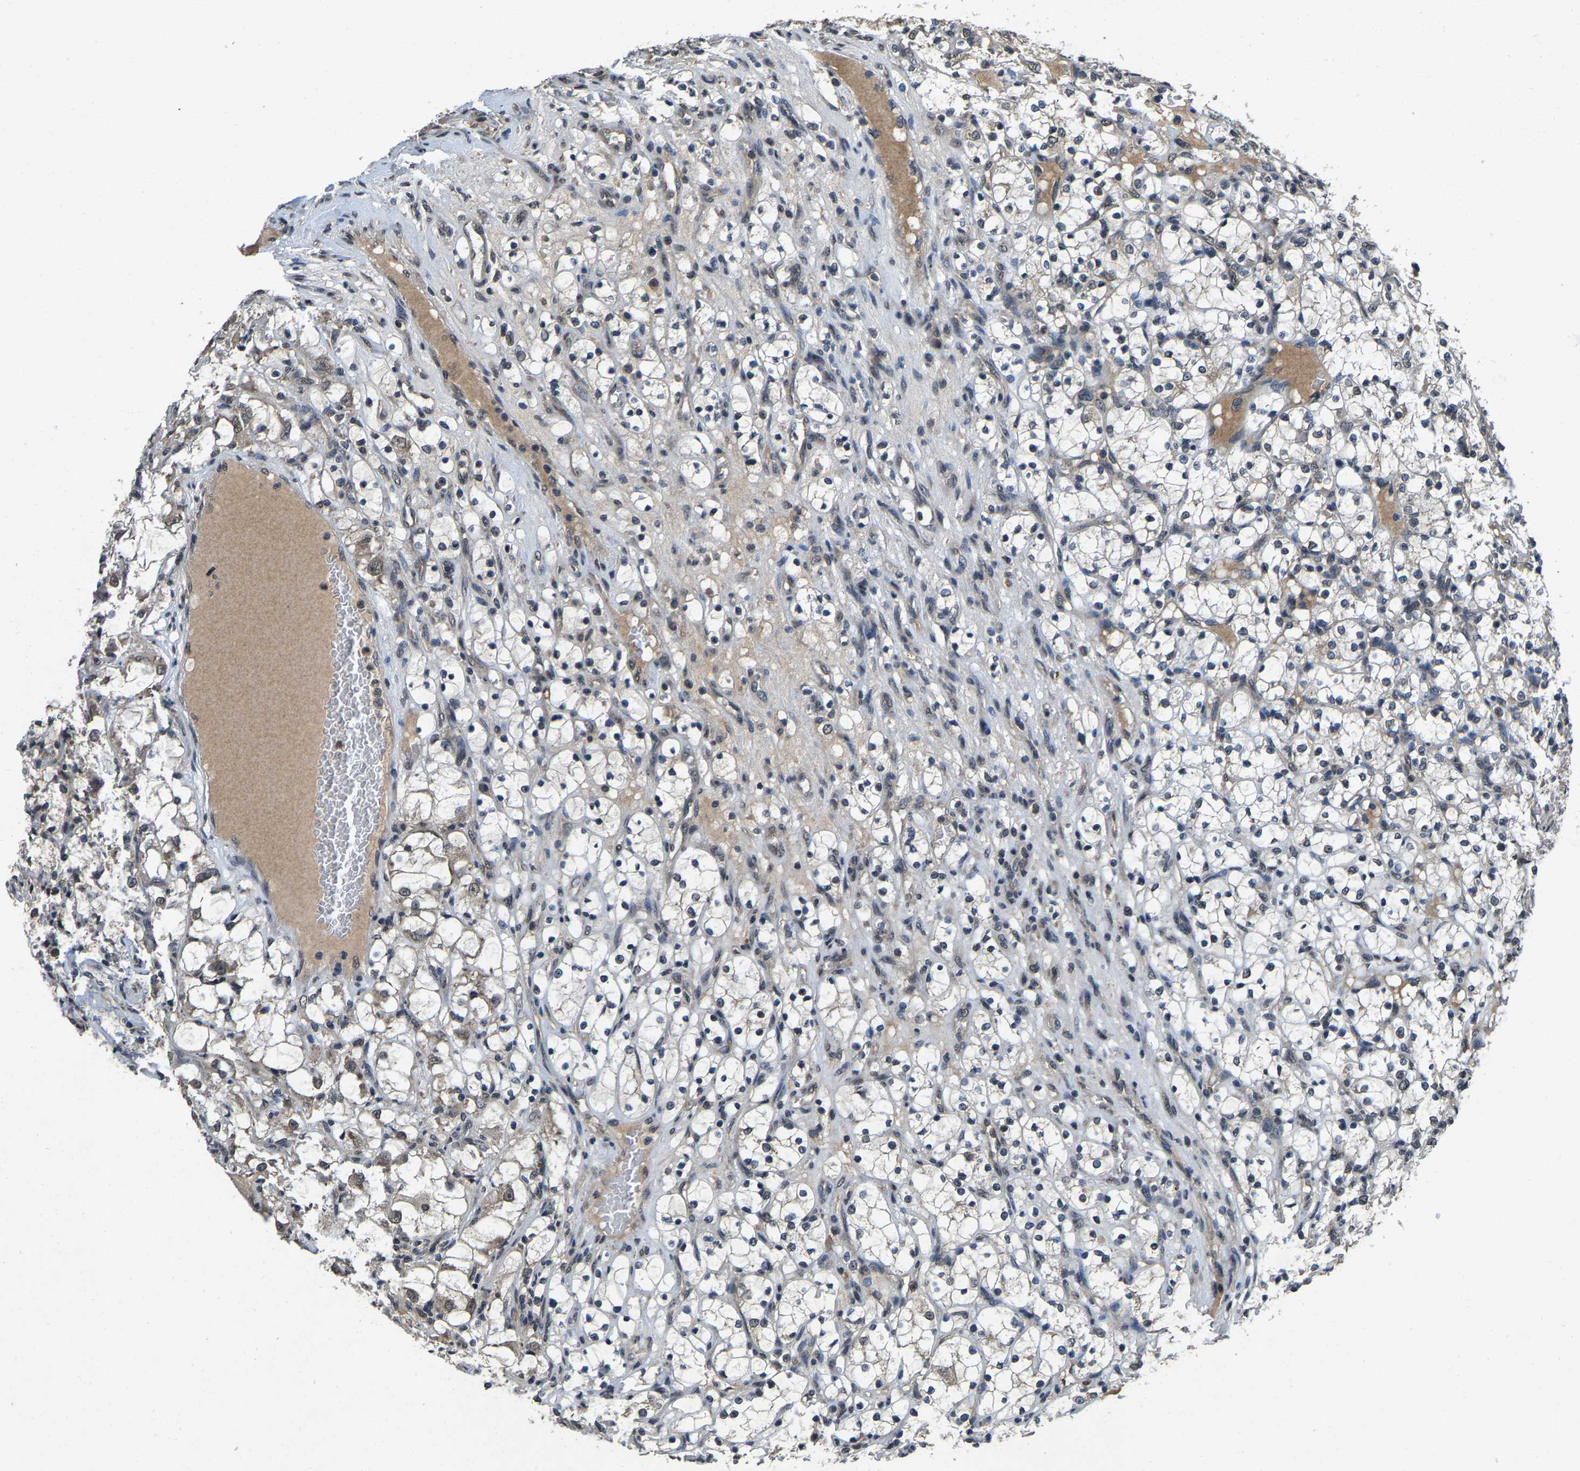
{"staining": {"intensity": "negative", "quantity": "none", "location": "none"}, "tissue": "renal cancer", "cell_type": "Tumor cells", "image_type": "cancer", "snomed": [{"axis": "morphology", "description": "Adenocarcinoma, NOS"}, {"axis": "topography", "description": "Kidney"}], "caption": "DAB (3,3'-diaminobenzidine) immunohistochemical staining of human adenocarcinoma (renal) reveals no significant staining in tumor cells.", "gene": "HUWE1", "patient": {"sex": "female", "age": 69}}